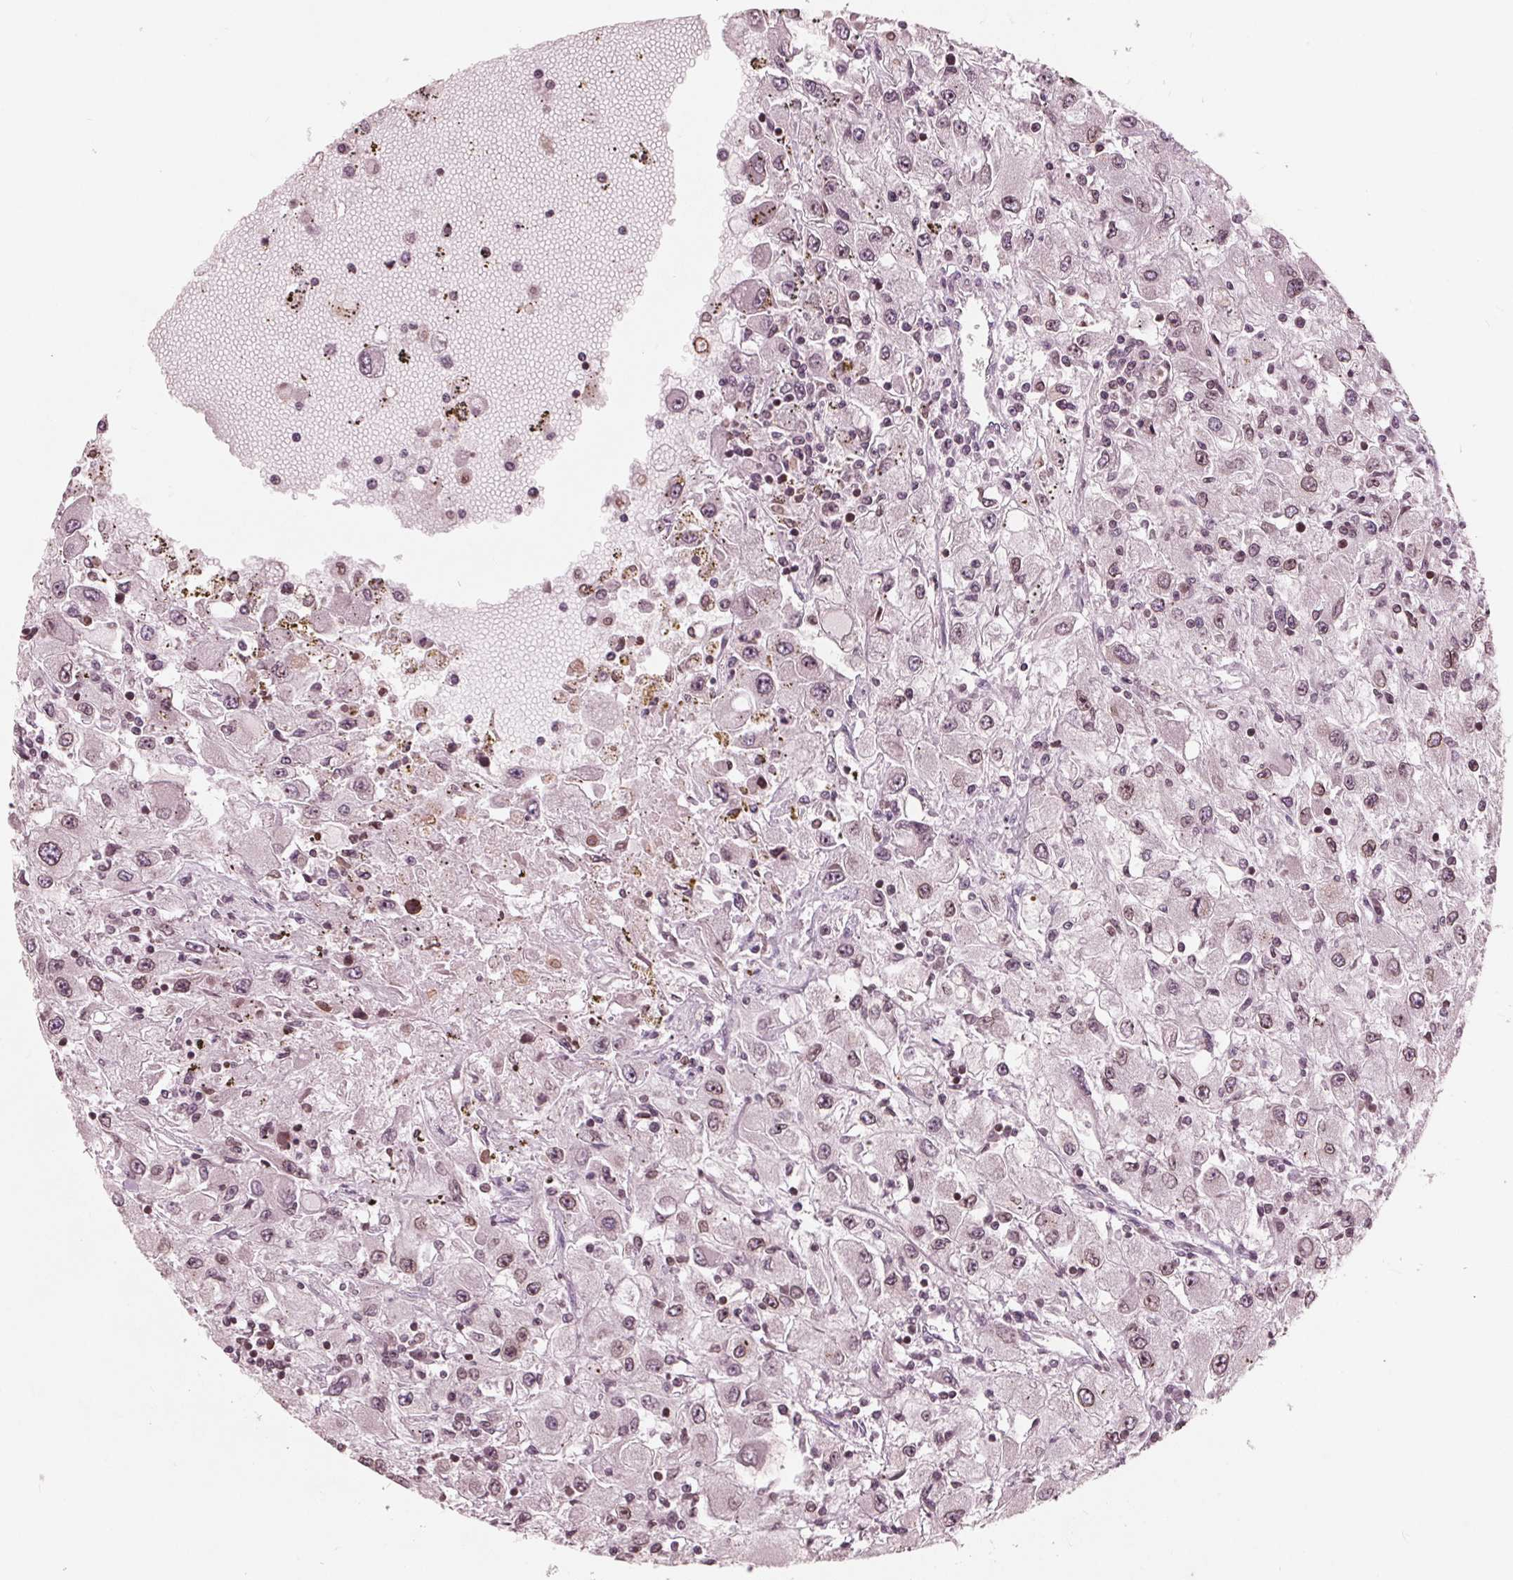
{"staining": {"intensity": "weak", "quantity": ">75%", "location": "nuclear"}, "tissue": "renal cancer", "cell_type": "Tumor cells", "image_type": "cancer", "snomed": [{"axis": "morphology", "description": "Adenocarcinoma, NOS"}, {"axis": "topography", "description": "Kidney"}], "caption": "IHC micrograph of human adenocarcinoma (renal) stained for a protein (brown), which exhibits low levels of weak nuclear expression in about >75% of tumor cells.", "gene": "NUP210", "patient": {"sex": "female", "age": 67}}